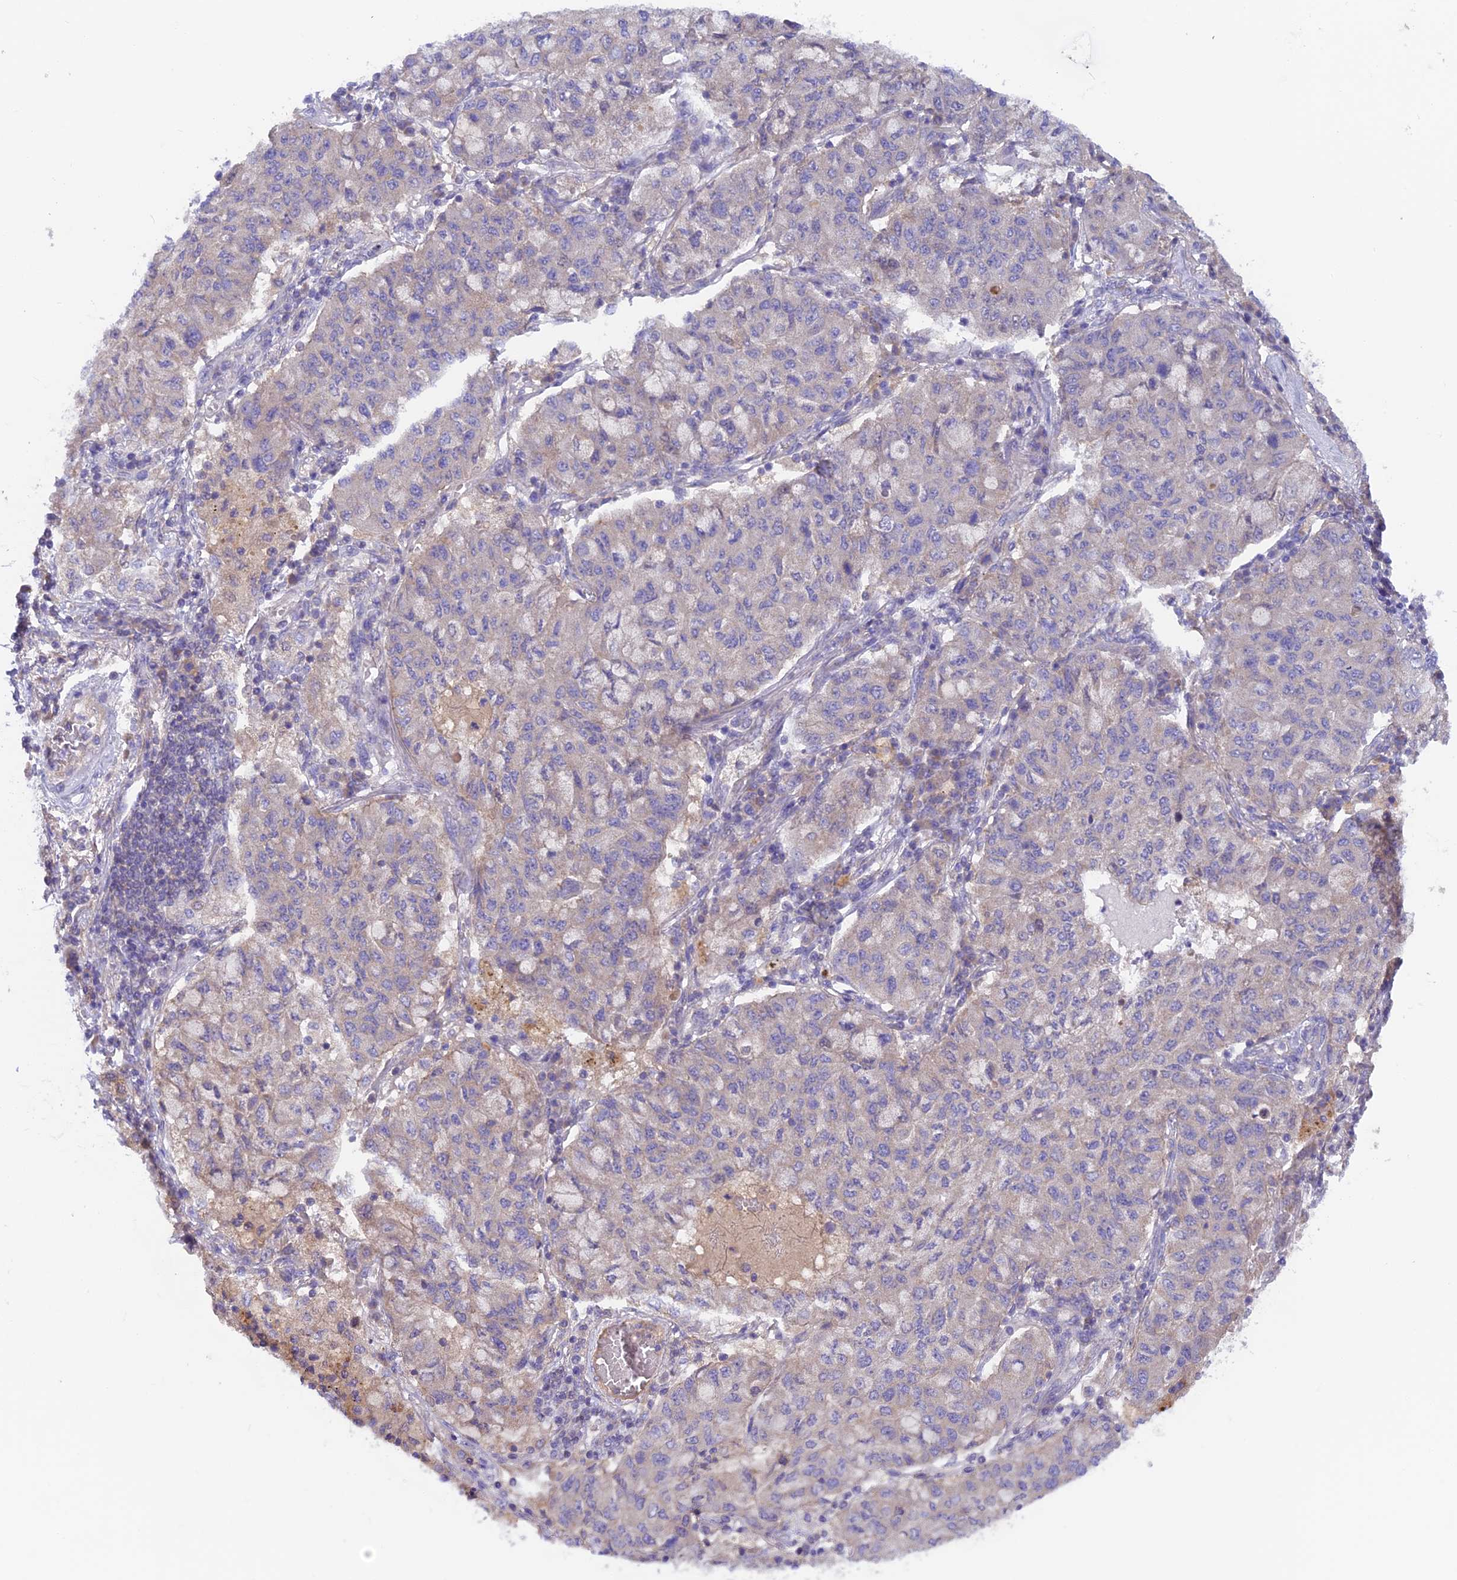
{"staining": {"intensity": "weak", "quantity": "<25%", "location": "cytoplasmic/membranous"}, "tissue": "lung cancer", "cell_type": "Tumor cells", "image_type": "cancer", "snomed": [{"axis": "morphology", "description": "Squamous cell carcinoma, NOS"}, {"axis": "topography", "description": "Lung"}], "caption": "IHC of squamous cell carcinoma (lung) shows no staining in tumor cells.", "gene": "PZP", "patient": {"sex": "male", "age": 74}}